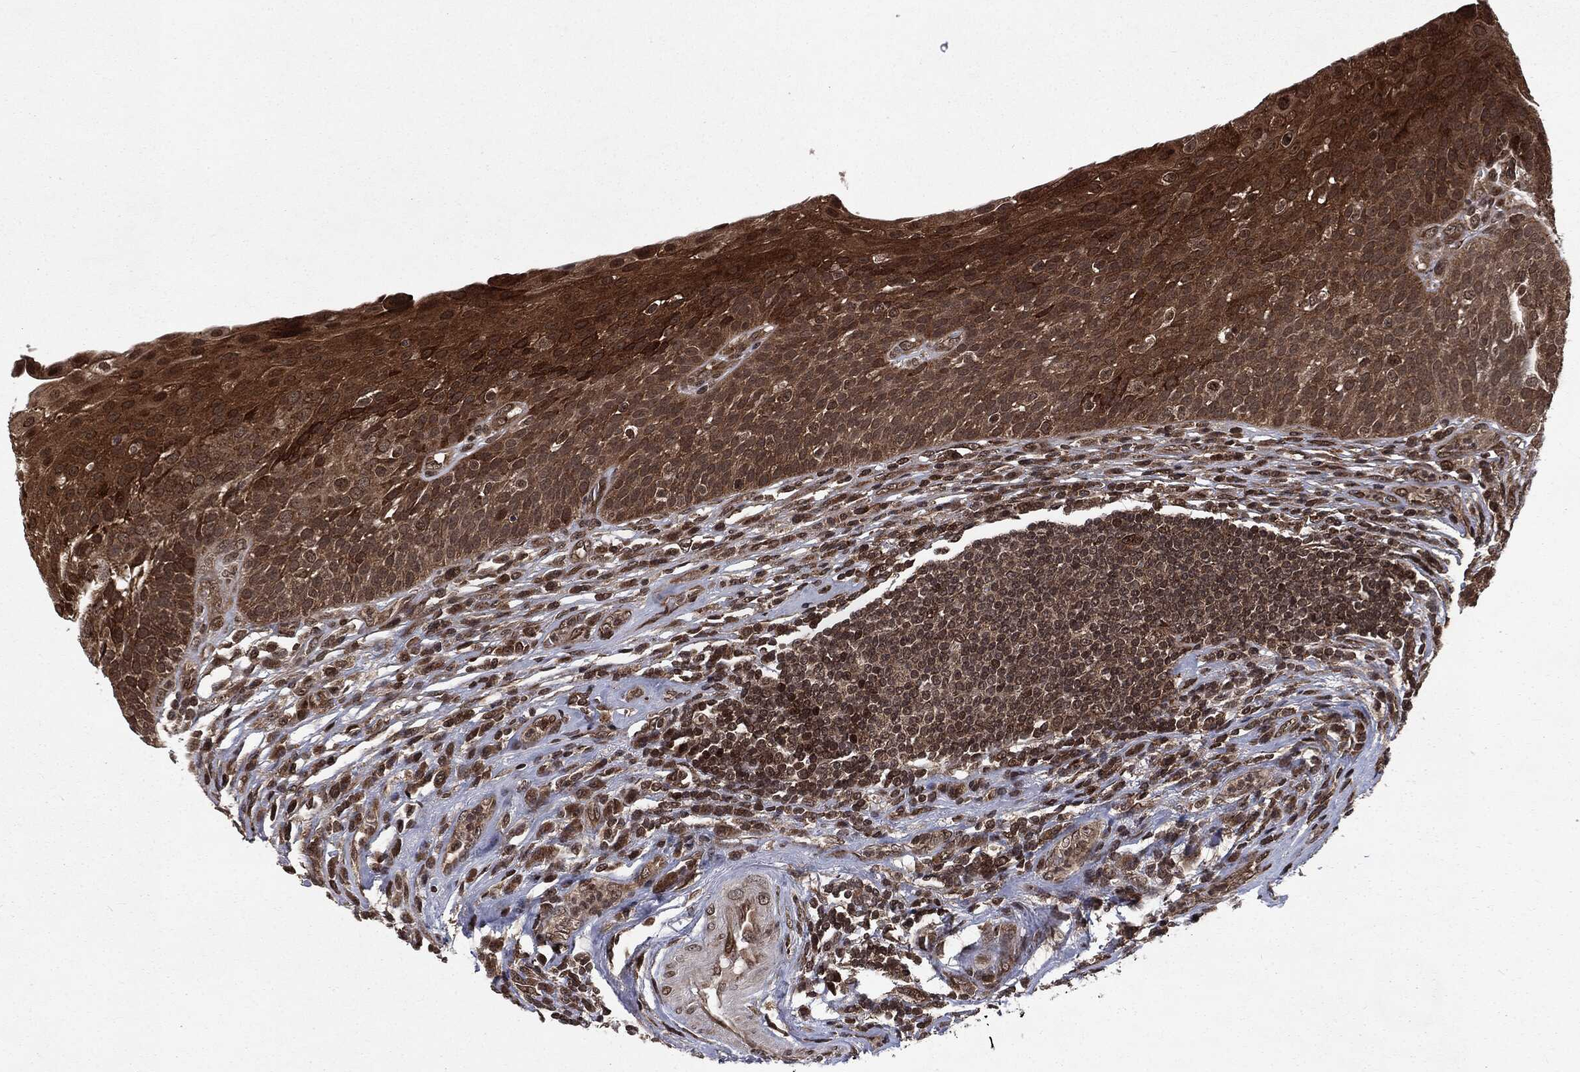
{"staining": {"intensity": "strong", "quantity": ">75%", "location": "cytoplasmic/membranous,nuclear"}, "tissue": "urothelial cancer", "cell_type": "Tumor cells", "image_type": "cancer", "snomed": [{"axis": "morphology", "description": "Urothelial carcinoma, High grade"}, {"axis": "topography", "description": "Urinary bladder"}], "caption": "Urothelial carcinoma (high-grade) stained for a protein shows strong cytoplasmic/membranous and nuclear positivity in tumor cells.", "gene": "STAU2", "patient": {"sex": "female", "age": 70}}